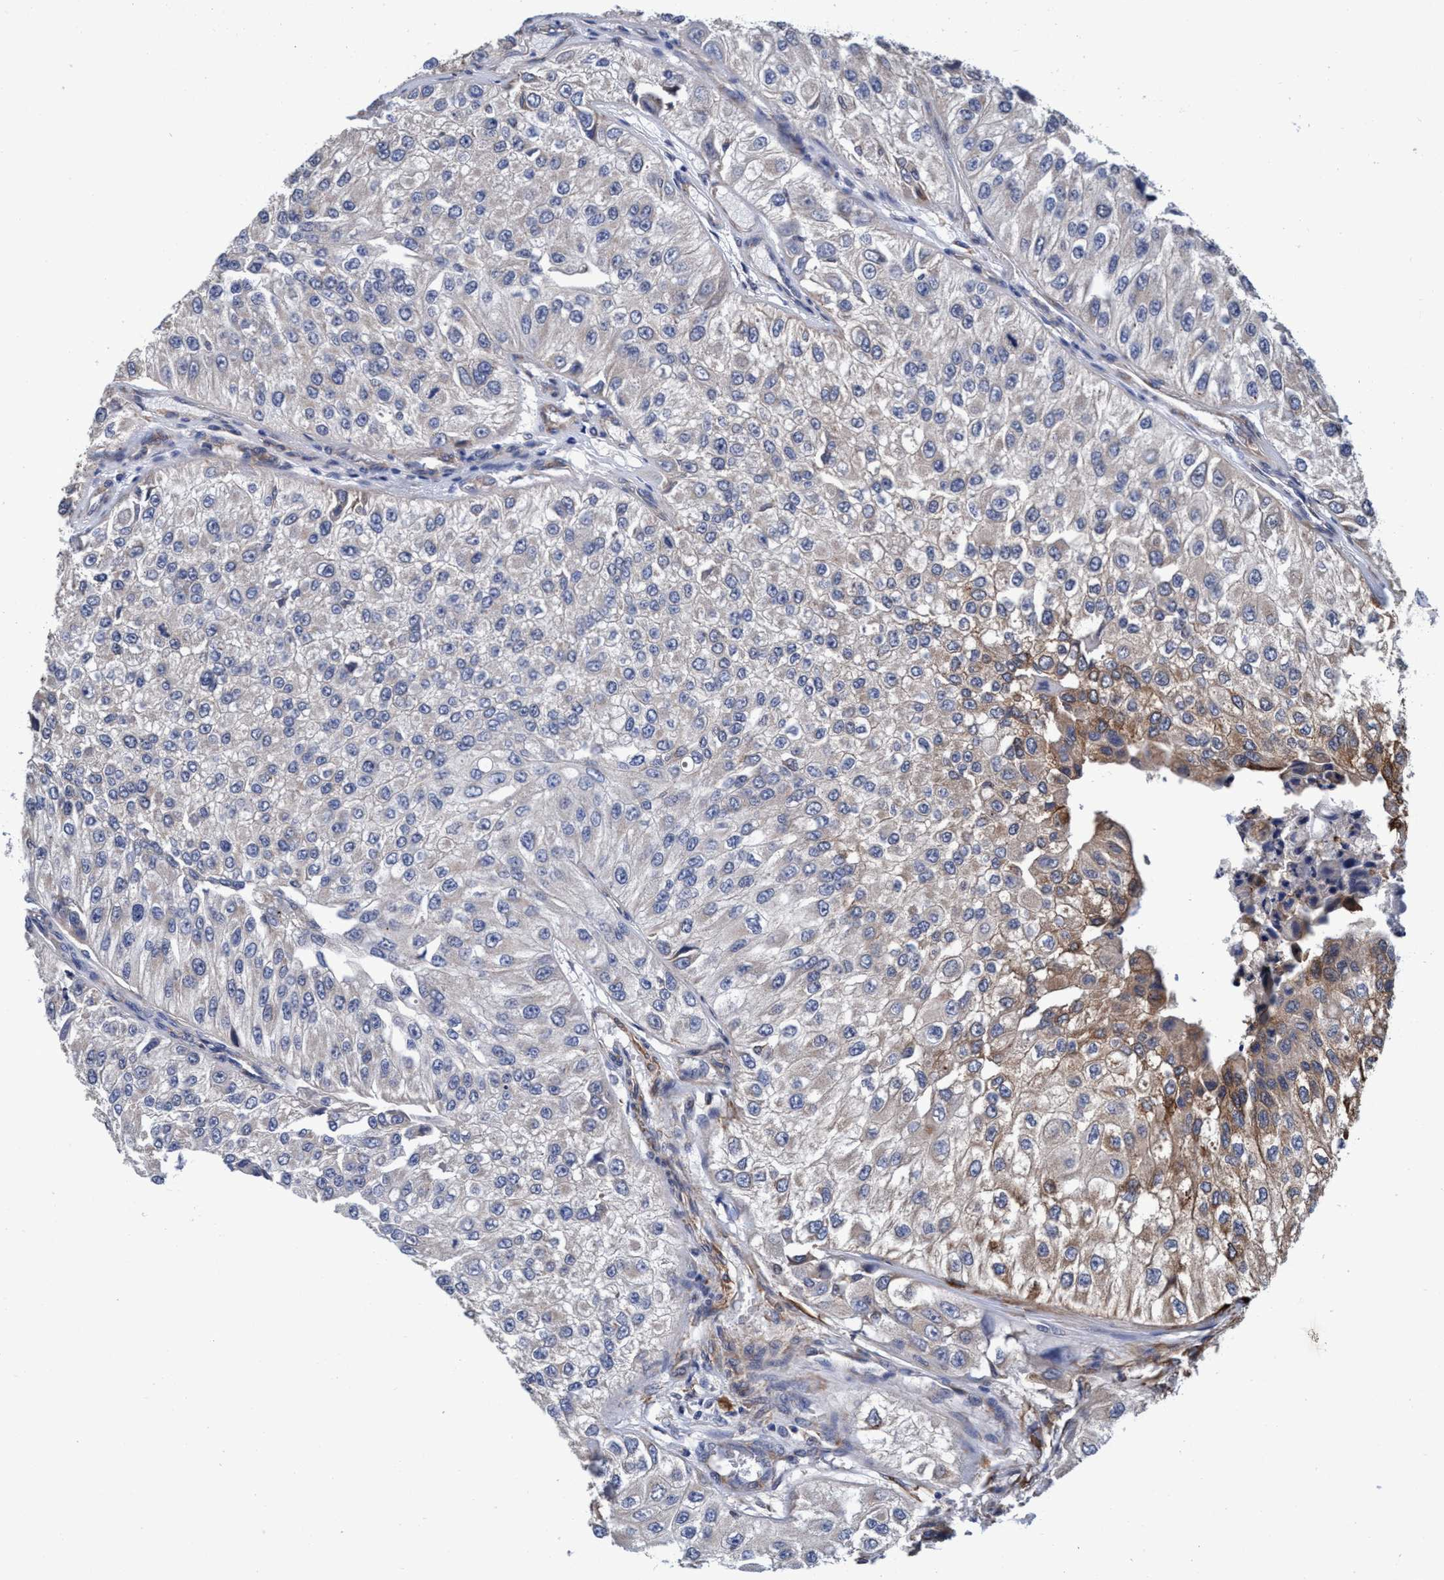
{"staining": {"intensity": "moderate", "quantity": "<25%", "location": "cytoplasmic/membranous"}, "tissue": "urothelial cancer", "cell_type": "Tumor cells", "image_type": "cancer", "snomed": [{"axis": "morphology", "description": "Urothelial carcinoma, High grade"}, {"axis": "topography", "description": "Kidney"}, {"axis": "topography", "description": "Urinary bladder"}], "caption": "High-power microscopy captured an IHC histopathology image of high-grade urothelial carcinoma, revealing moderate cytoplasmic/membranous staining in approximately <25% of tumor cells.", "gene": "CALCOCO2", "patient": {"sex": "male", "age": 77}}